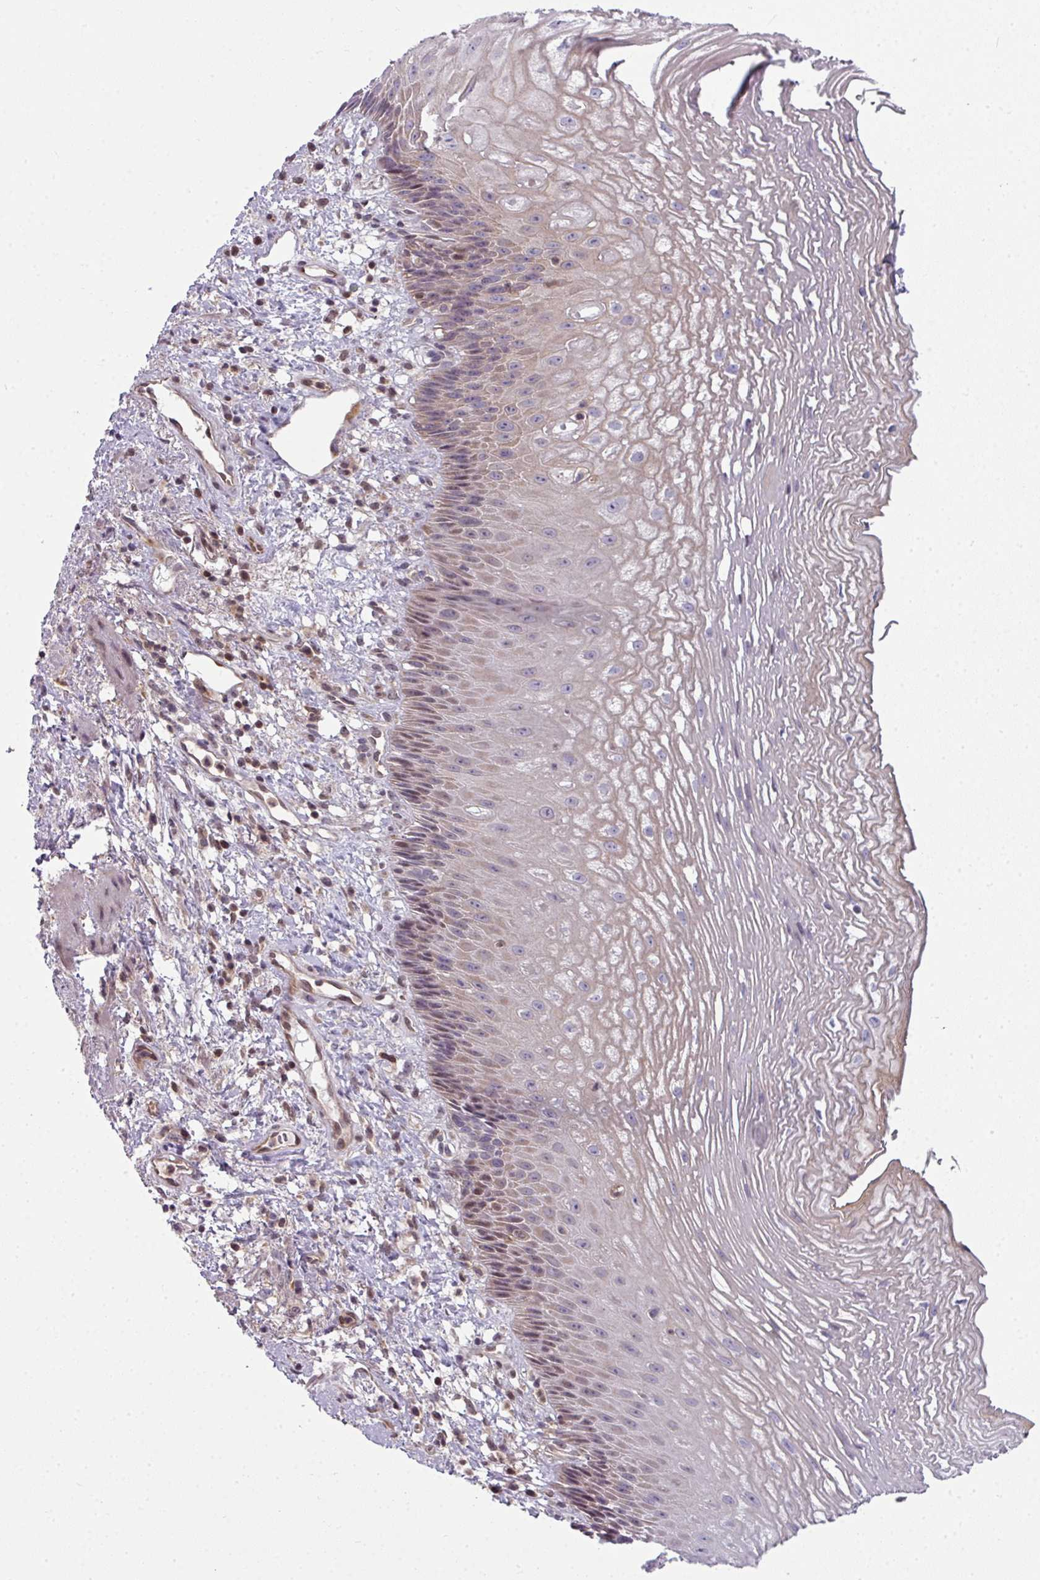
{"staining": {"intensity": "moderate", "quantity": "<25%", "location": "cytoplasmic/membranous,nuclear"}, "tissue": "esophagus", "cell_type": "Squamous epithelial cells", "image_type": "normal", "snomed": [{"axis": "morphology", "description": "Normal tissue, NOS"}, {"axis": "topography", "description": "Esophagus"}], "caption": "Immunohistochemical staining of normal esophagus displays moderate cytoplasmic/membranous,nuclear protein expression in approximately <25% of squamous epithelial cells. The protein of interest is shown in brown color, while the nuclei are stained blue.", "gene": "STAT5A", "patient": {"sex": "male", "age": 60}}